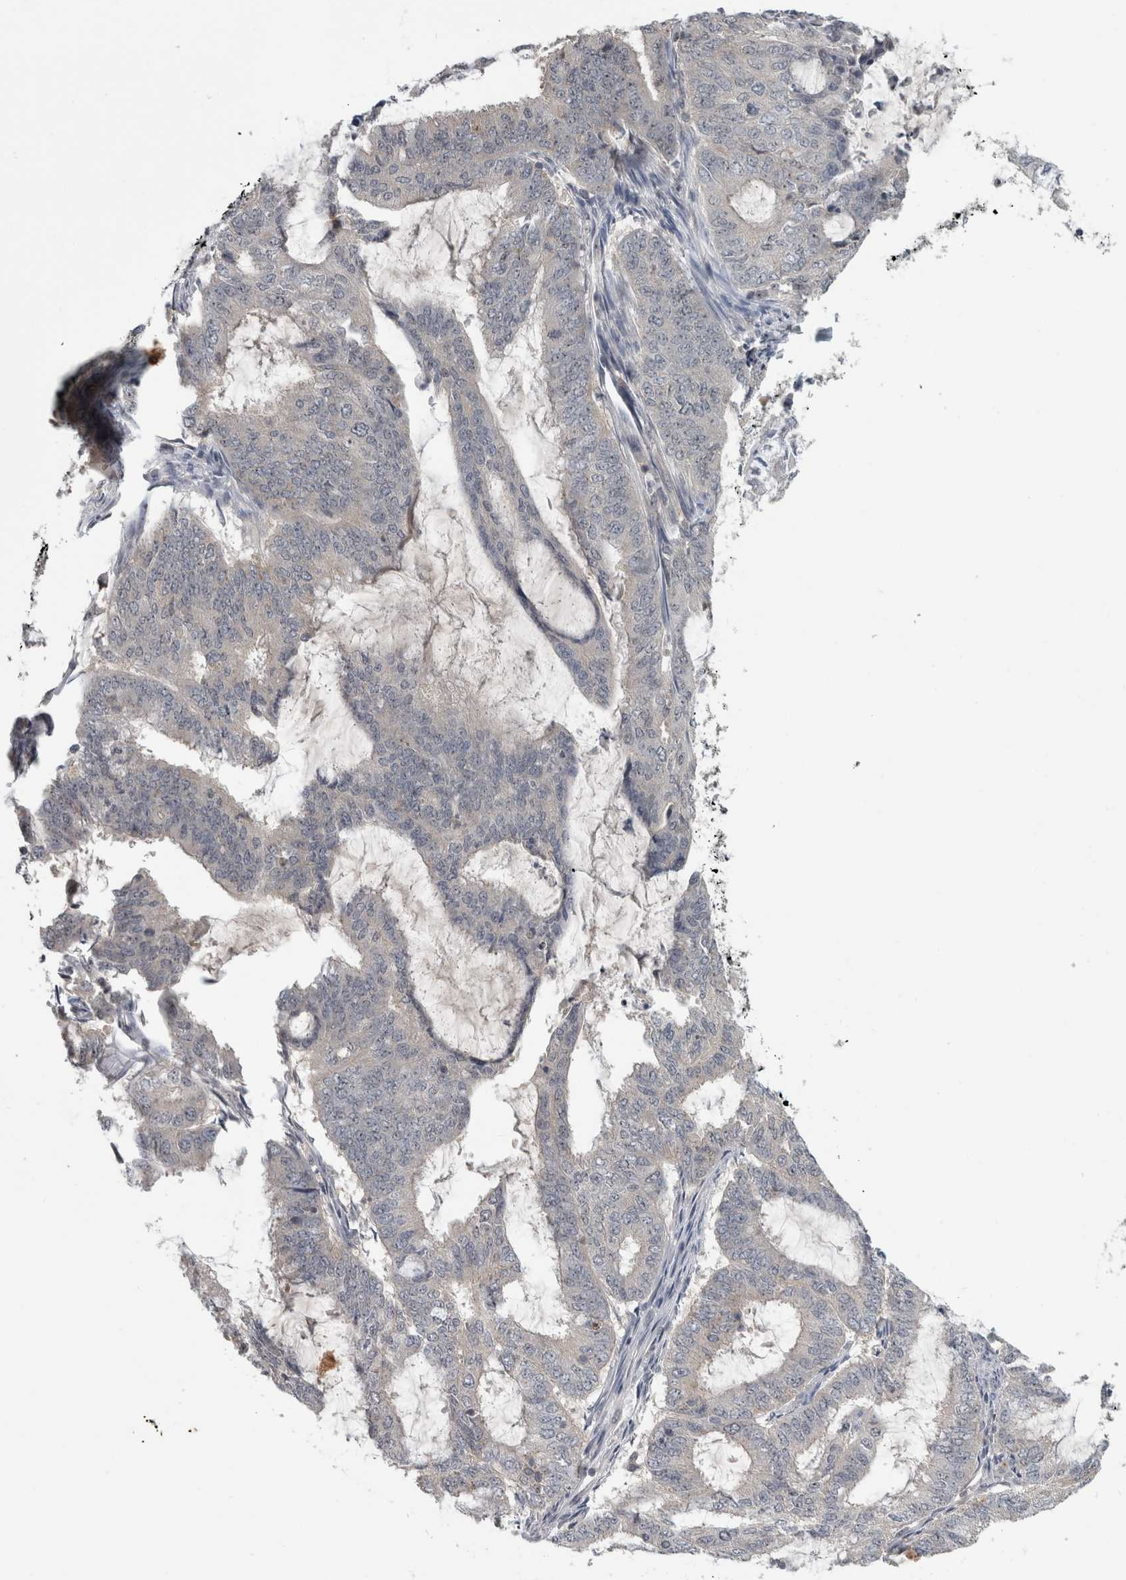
{"staining": {"intensity": "negative", "quantity": "none", "location": "none"}, "tissue": "endometrial cancer", "cell_type": "Tumor cells", "image_type": "cancer", "snomed": [{"axis": "morphology", "description": "Adenocarcinoma, NOS"}, {"axis": "topography", "description": "Endometrium"}], "caption": "Immunohistochemistry (IHC) micrograph of neoplastic tissue: human adenocarcinoma (endometrial) stained with DAB (3,3'-diaminobenzidine) shows no significant protein expression in tumor cells.", "gene": "RBM28", "patient": {"sex": "female", "age": 49}}